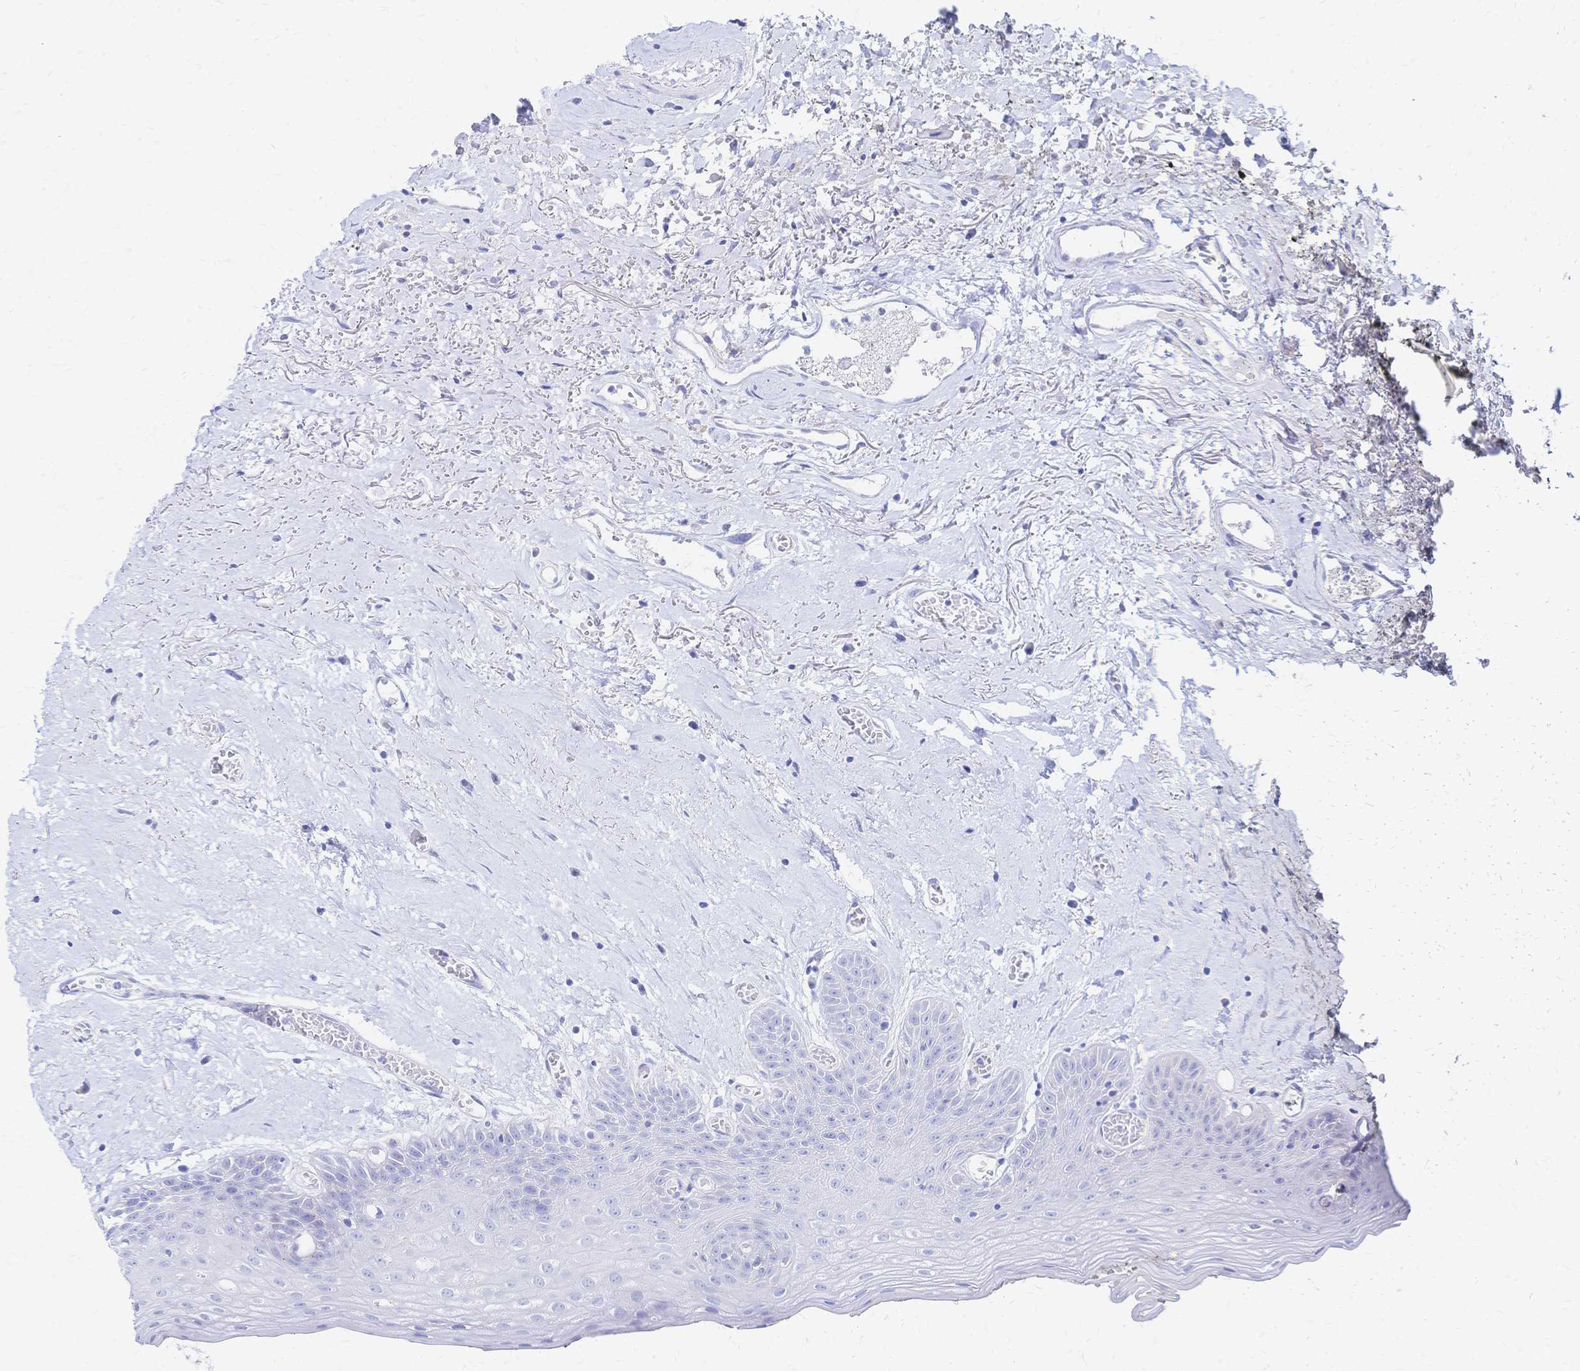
{"staining": {"intensity": "negative", "quantity": "none", "location": "none"}, "tissue": "oral mucosa", "cell_type": "Squamous epithelial cells", "image_type": "normal", "snomed": [{"axis": "morphology", "description": "Normal tissue, NOS"}, {"axis": "morphology", "description": "Squamous cell carcinoma, NOS"}, {"axis": "topography", "description": "Oral tissue"}, {"axis": "topography", "description": "Peripheral nerve tissue"}, {"axis": "topography", "description": "Head-Neck"}], "caption": "The immunohistochemistry photomicrograph has no significant expression in squamous epithelial cells of oral mucosa.", "gene": "SLC5A1", "patient": {"sex": "female", "age": 59}}